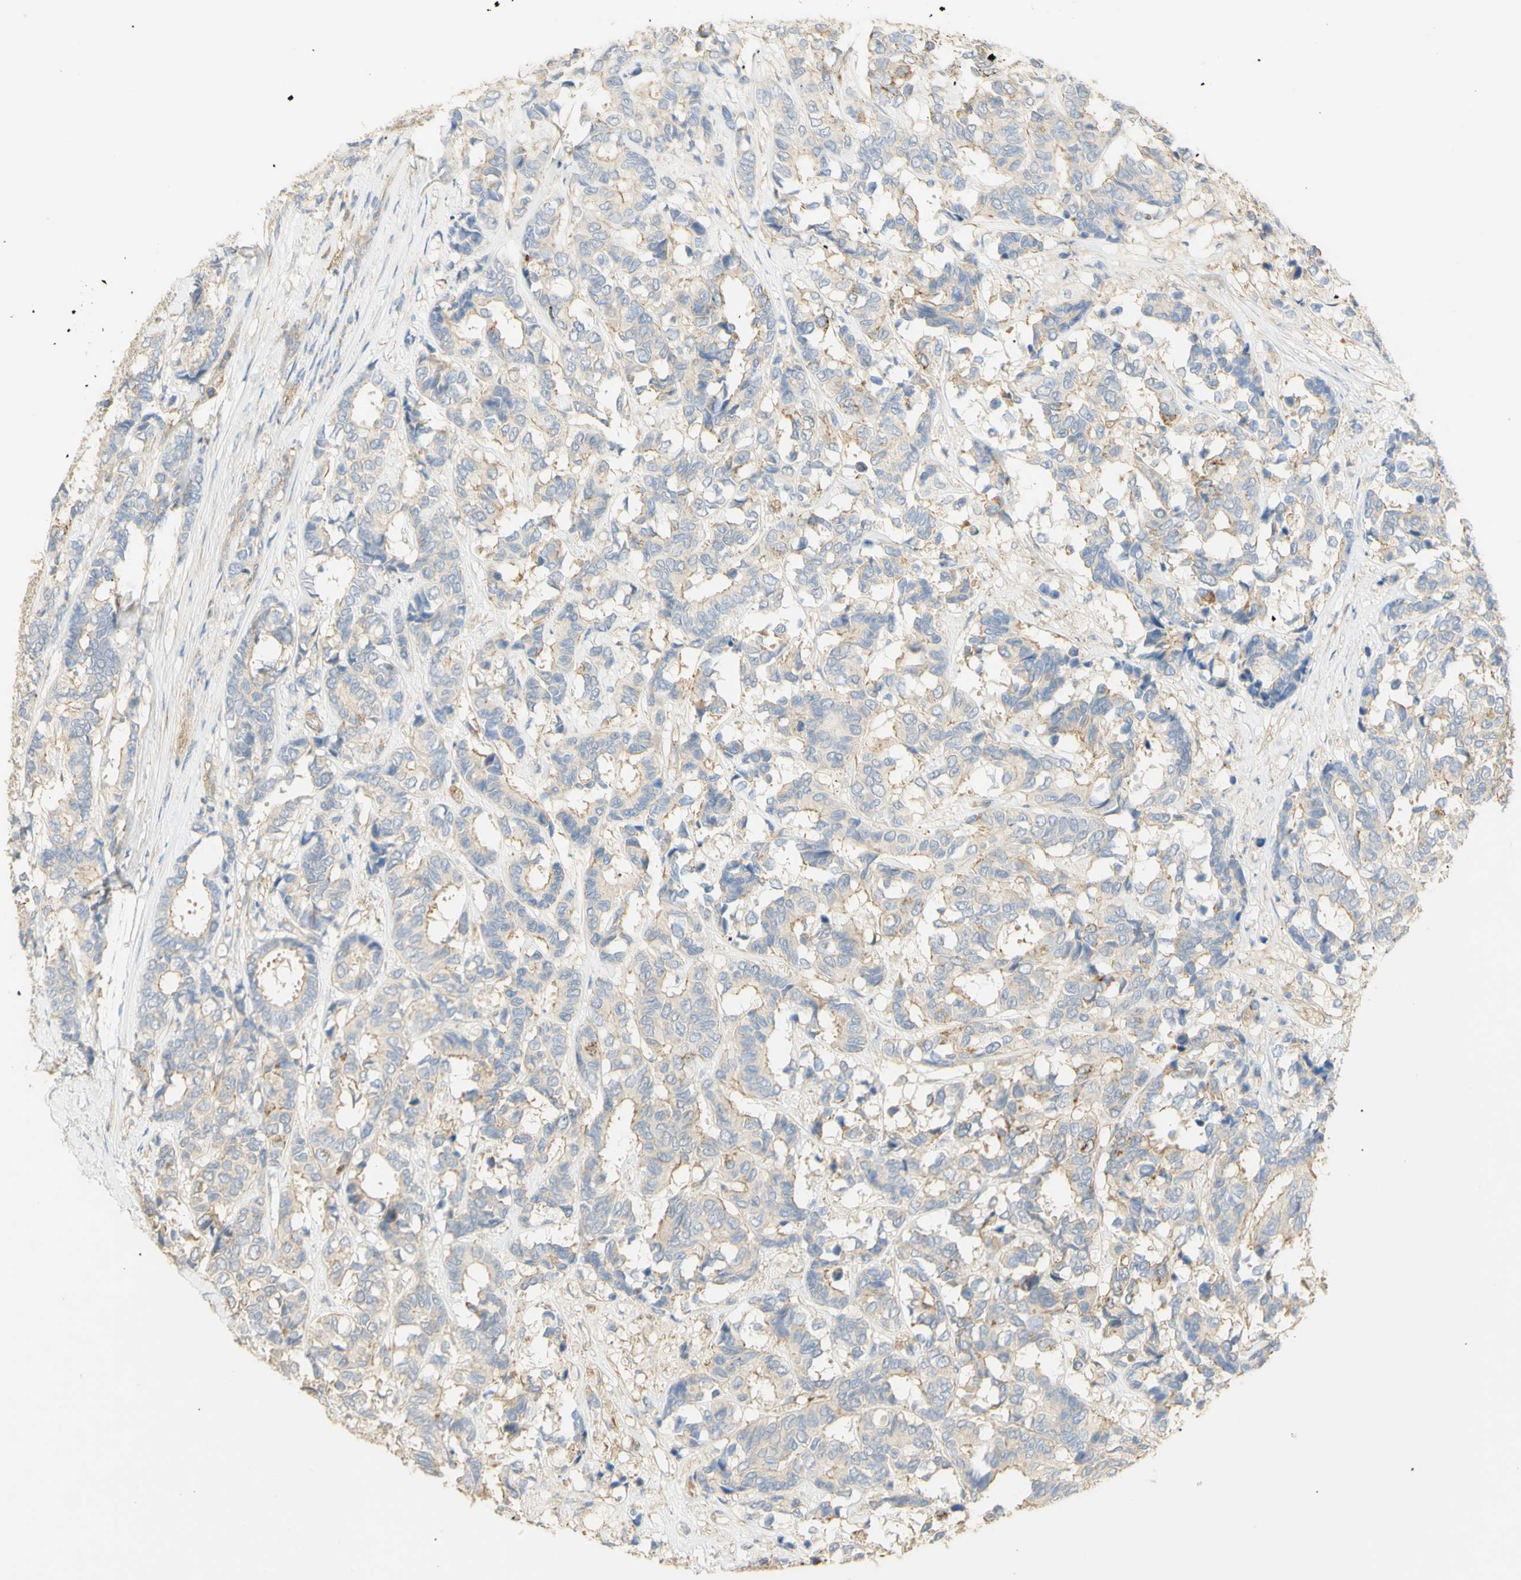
{"staining": {"intensity": "moderate", "quantity": "25%-75%", "location": "cytoplasmic/membranous"}, "tissue": "breast cancer", "cell_type": "Tumor cells", "image_type": "cancer", "snomed": [{"axis": "morphology", "description": "Duct carcinoma"}, {"axis": "topography", "description": "Breast"}], "caption": "The histopathology image exhibits a brown stain indicating the presence of a protein in the cytoplasmic/membranous of tumor cells in breast cancer (intraductal carcinoma).", "gene": "KCNE4", "patient": {"sex": "female", "age": 87}}